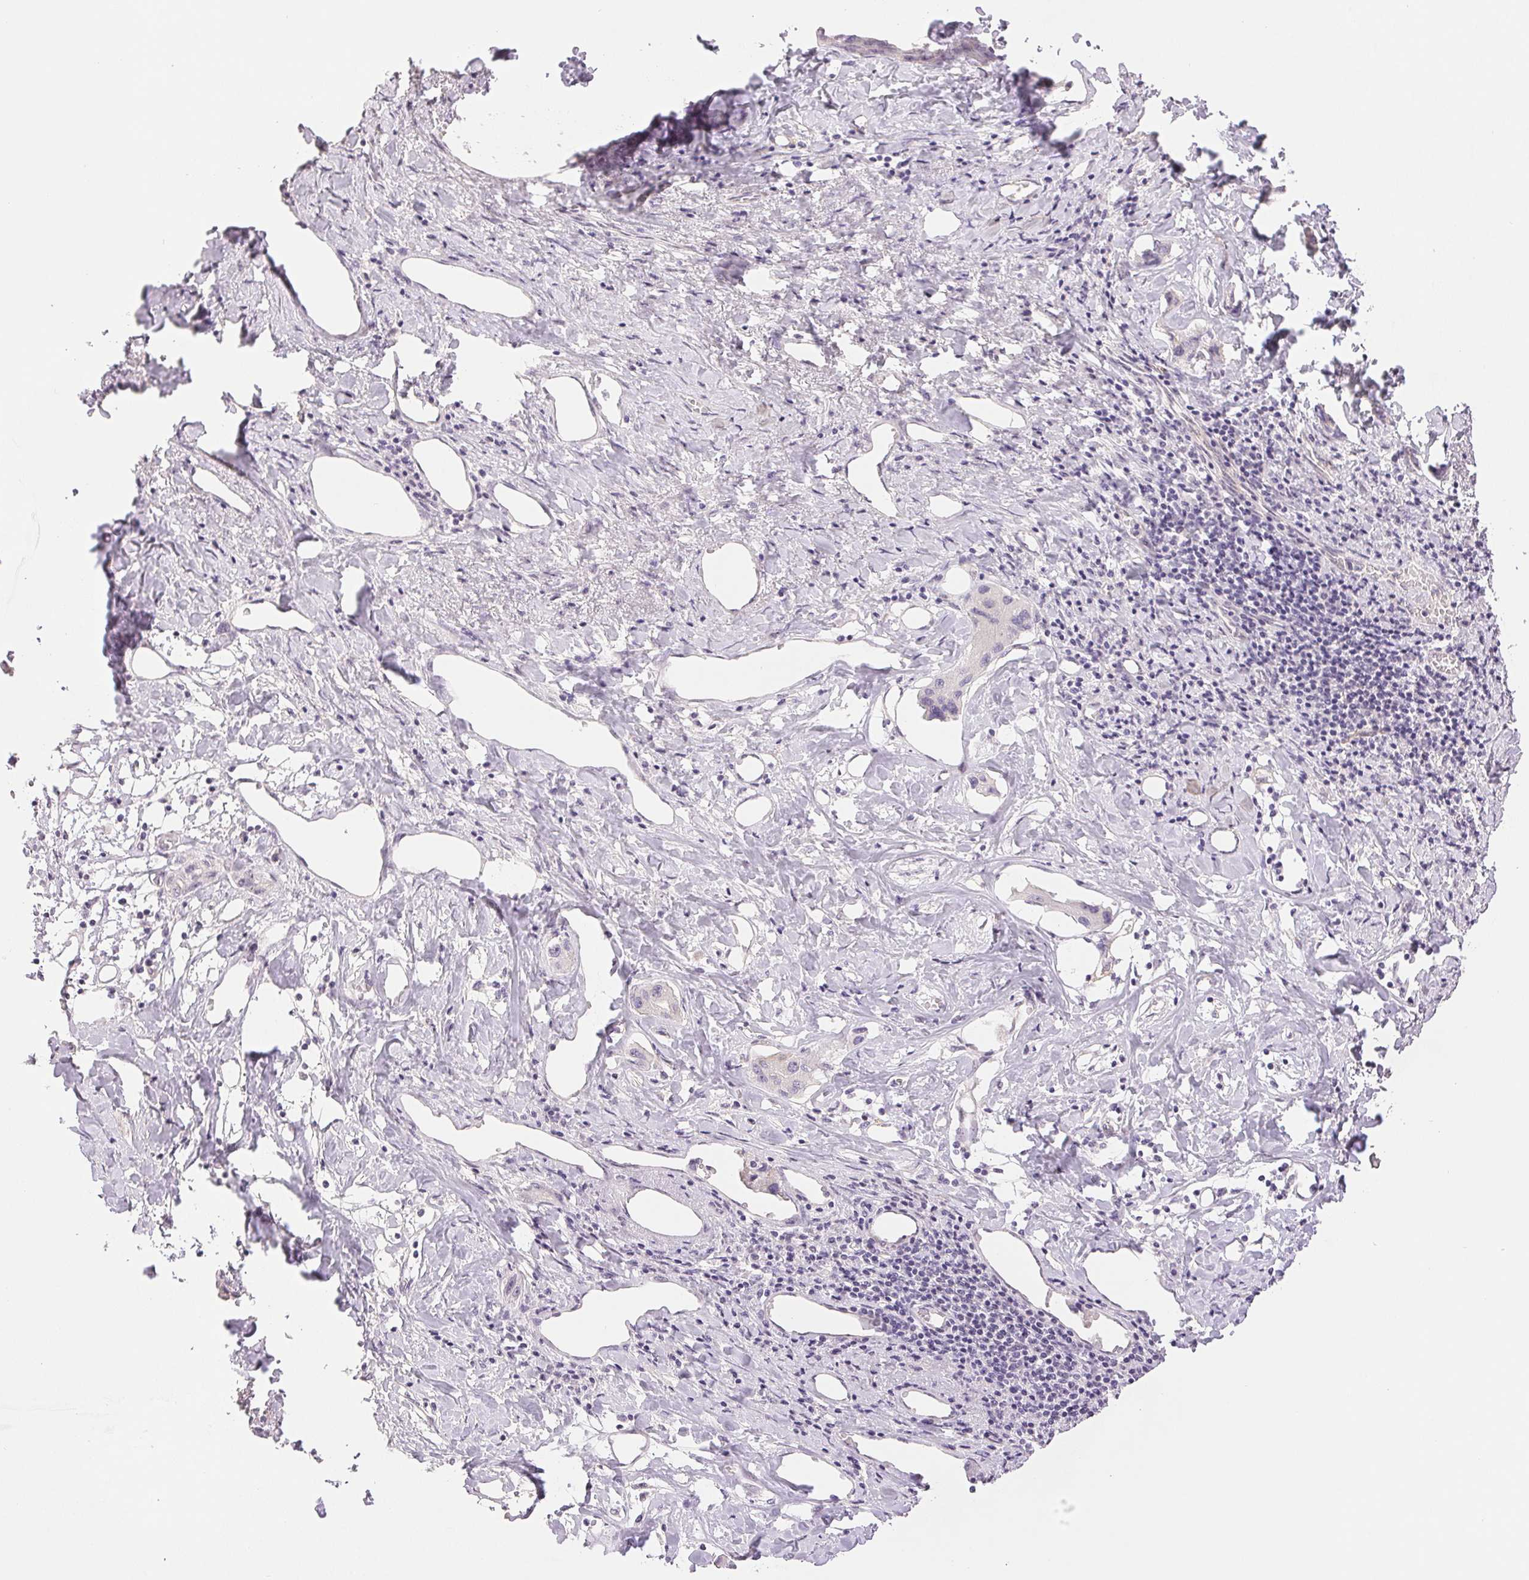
{"staining": {"intensity": "negative", "quantity": "none", "location": "none"}, "tissue": "liver cancer", "cell_type": "Tumor cells", "image_type": "cancer", "snomed": [{"axis": "morphology", "description": "Cholangiocarcinoma"}, {"axis": "topography", "description": "Liver"}], "caption": "High power microscopy image of an IHC histopathology image of cholangiocarcinoma (liver), revealing no significant positivity in tumor cells. (Brightfield microscopy of DAB IHC at high magnification).", "gene": "PLCB1", "patient": {"sex": "male", "age": 59}}